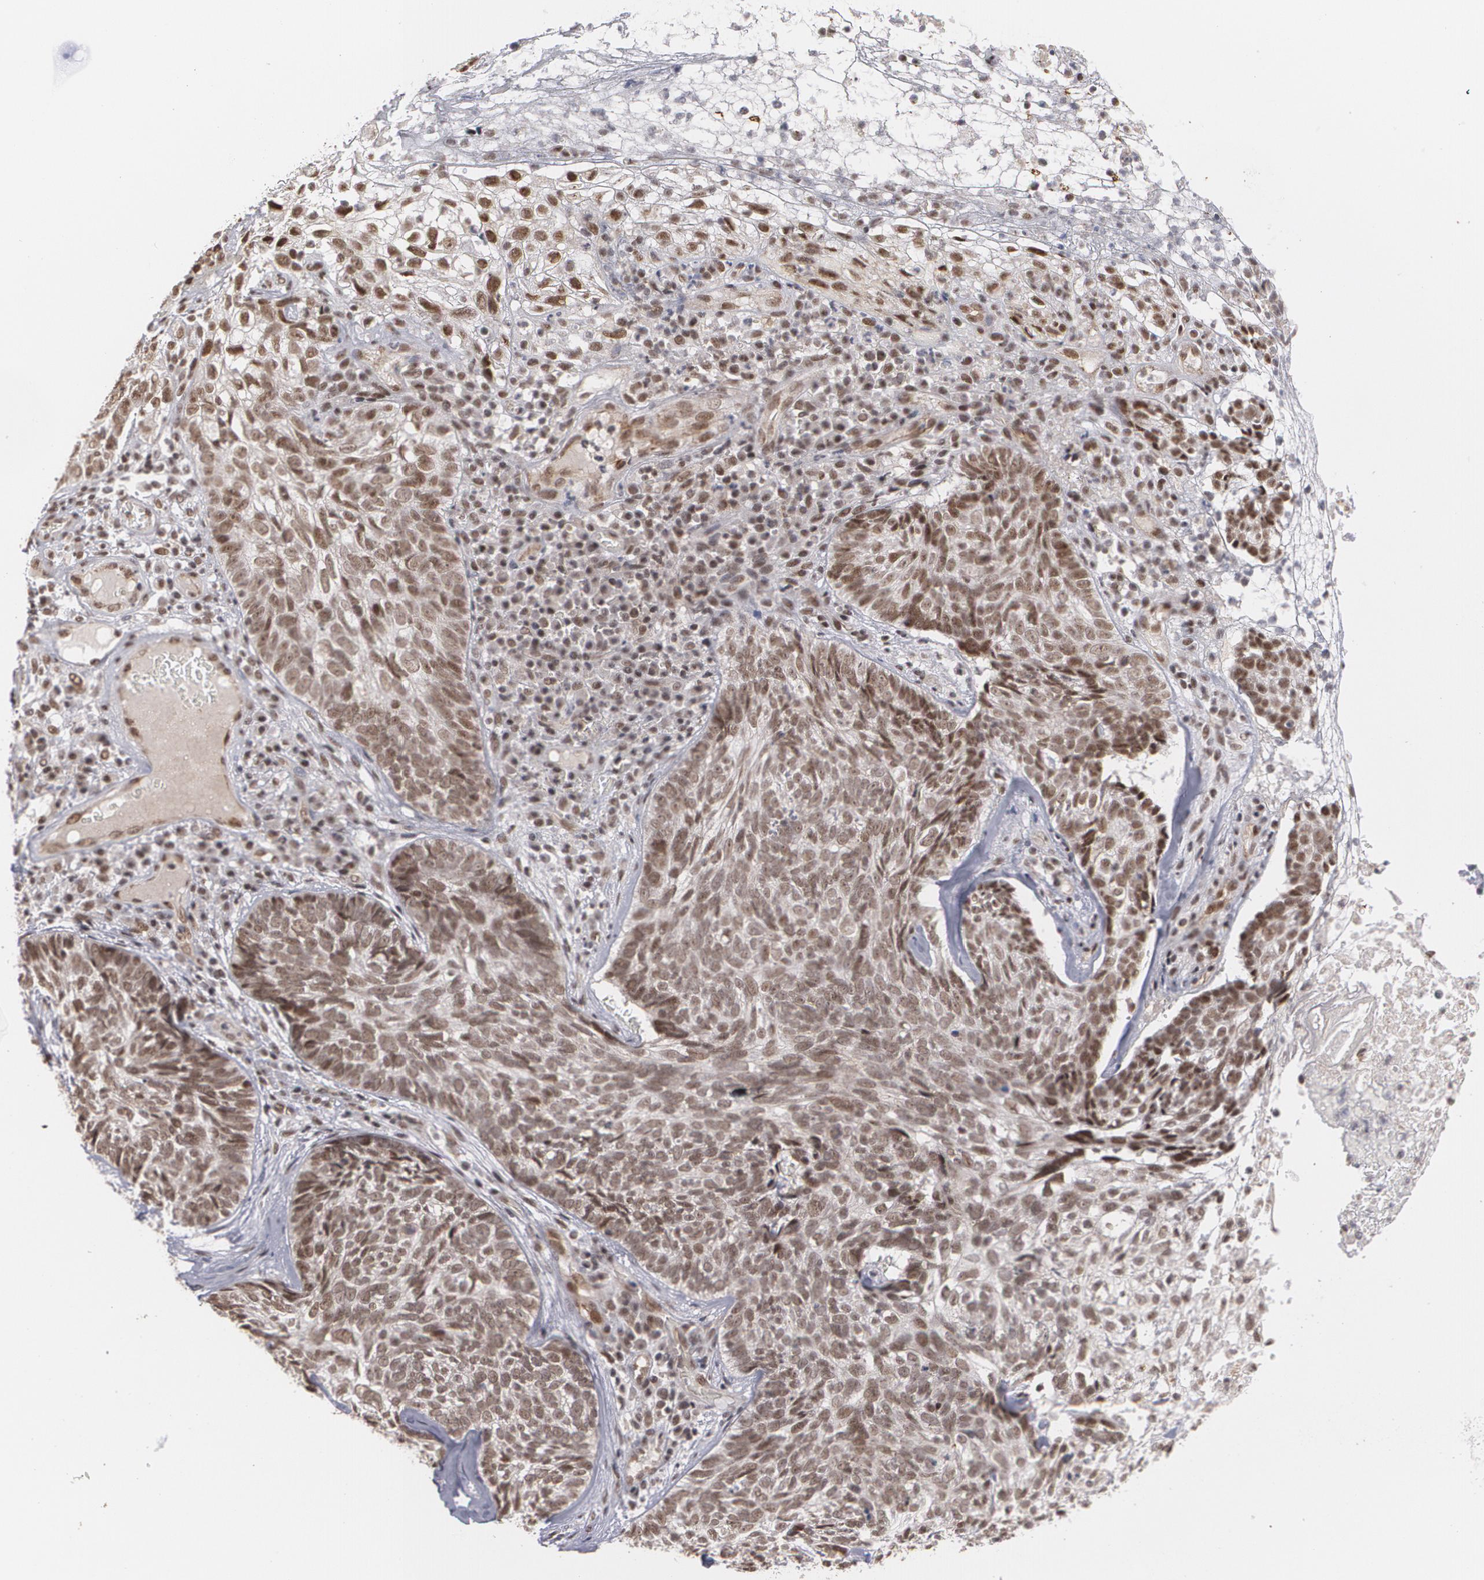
{"staining": {"intensity": "moderate", "quantity": ">75%", "location": "cytoplasmic/membranous,nuclear"}, "tissue": "skin cancer", "cell_type": "Tumor cells", "image_type": "cancer", "snomed": [{"axis": "morphology", "description": "Basal cell carcinoma"}, {"axis": "topography", "description": "Skin"}], "caption": "Immunohistochemical staining of skin cancer demonstrates moderate cytoplasmic/membranous and nuclear protein positivity in approximately >75% of tumor cells.", "gene": "ZNF75A", "patient": {"sex": "male", "age": 72}}